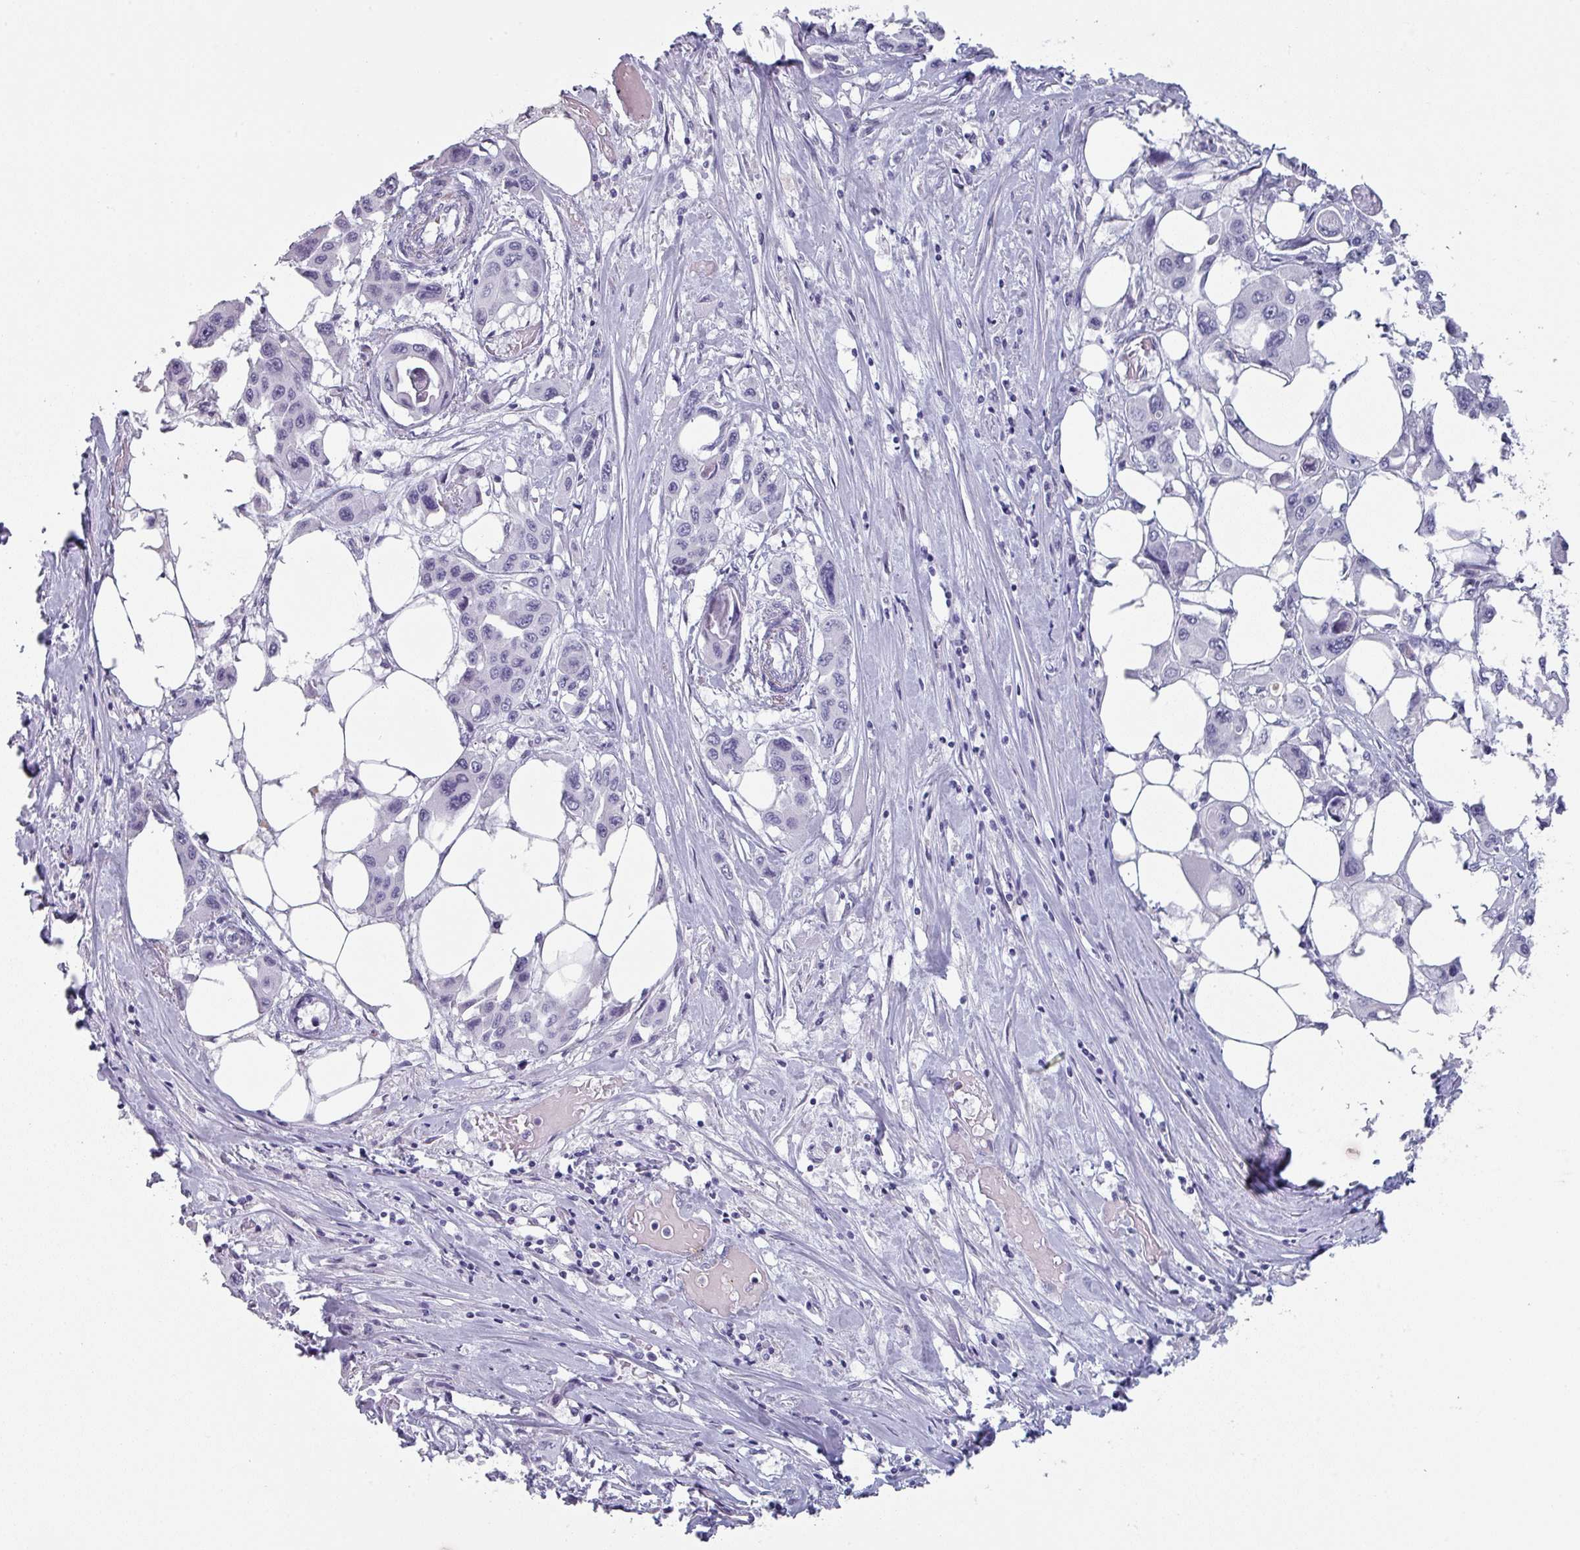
{"staining": {"intensity": "negative", "quantity": "none", "location": "none"}, "tissue": "pancreatic cancer", "cell_type": "Tumor cells", "image_type": "cancer", "snomed": [{"axis": "morphology", "description": "Adenocarcinoma, NOS"}, {"axis": "topography", "description": "Pancreas"}], "caption": "Histopathology image shows no protein expression in tumor cells of adenocarcinoma (pancreatic) tissue.", "gene": "SLC35G2", "patient": {"sex": "male", "age": 92}}